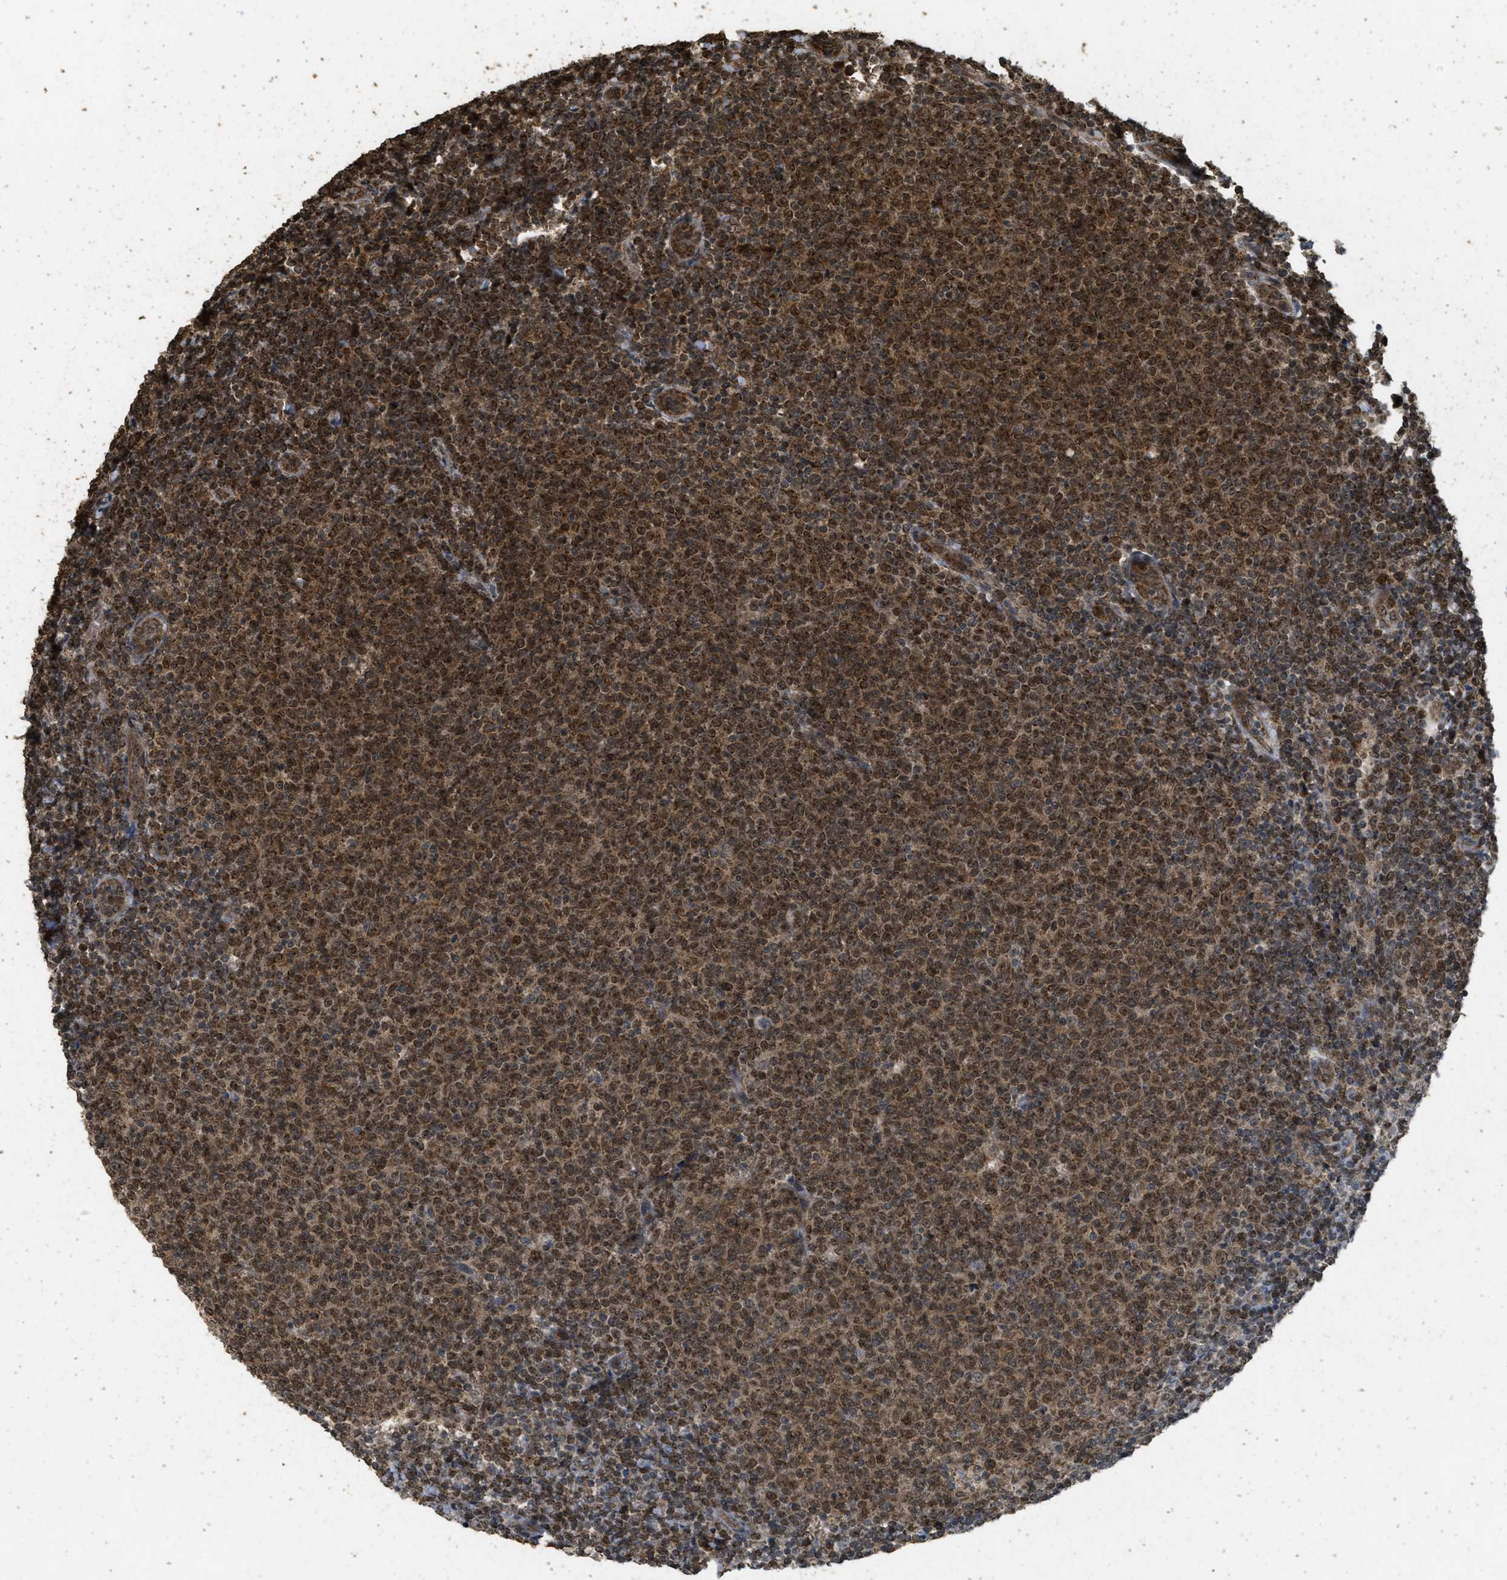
{"staining": {"intensity": "strong", "quantity": ">75%", "location": "cytoplasmic/membranous,nuclear"}, "tissue": "lymphoma", "cell_type": "Tumor cells", "image_type": "cancer", "snomed": [{"axis": "morphology", "description": "Malignant lymphoma, non-Hodgkin's type, Low grade"}, {"axis": "topography", "description": "Lymph node"}], "caption": "Immunohistochemistry of human malignant lymphoma, non-Hodgkin's type (low-grade) shows high levels of strong cytoplasmic/membranous and nuclear expression in approximately >75% of tumor cells.", "gene": "CTPS1", "patient": {"sex": "male", "age": 66}}